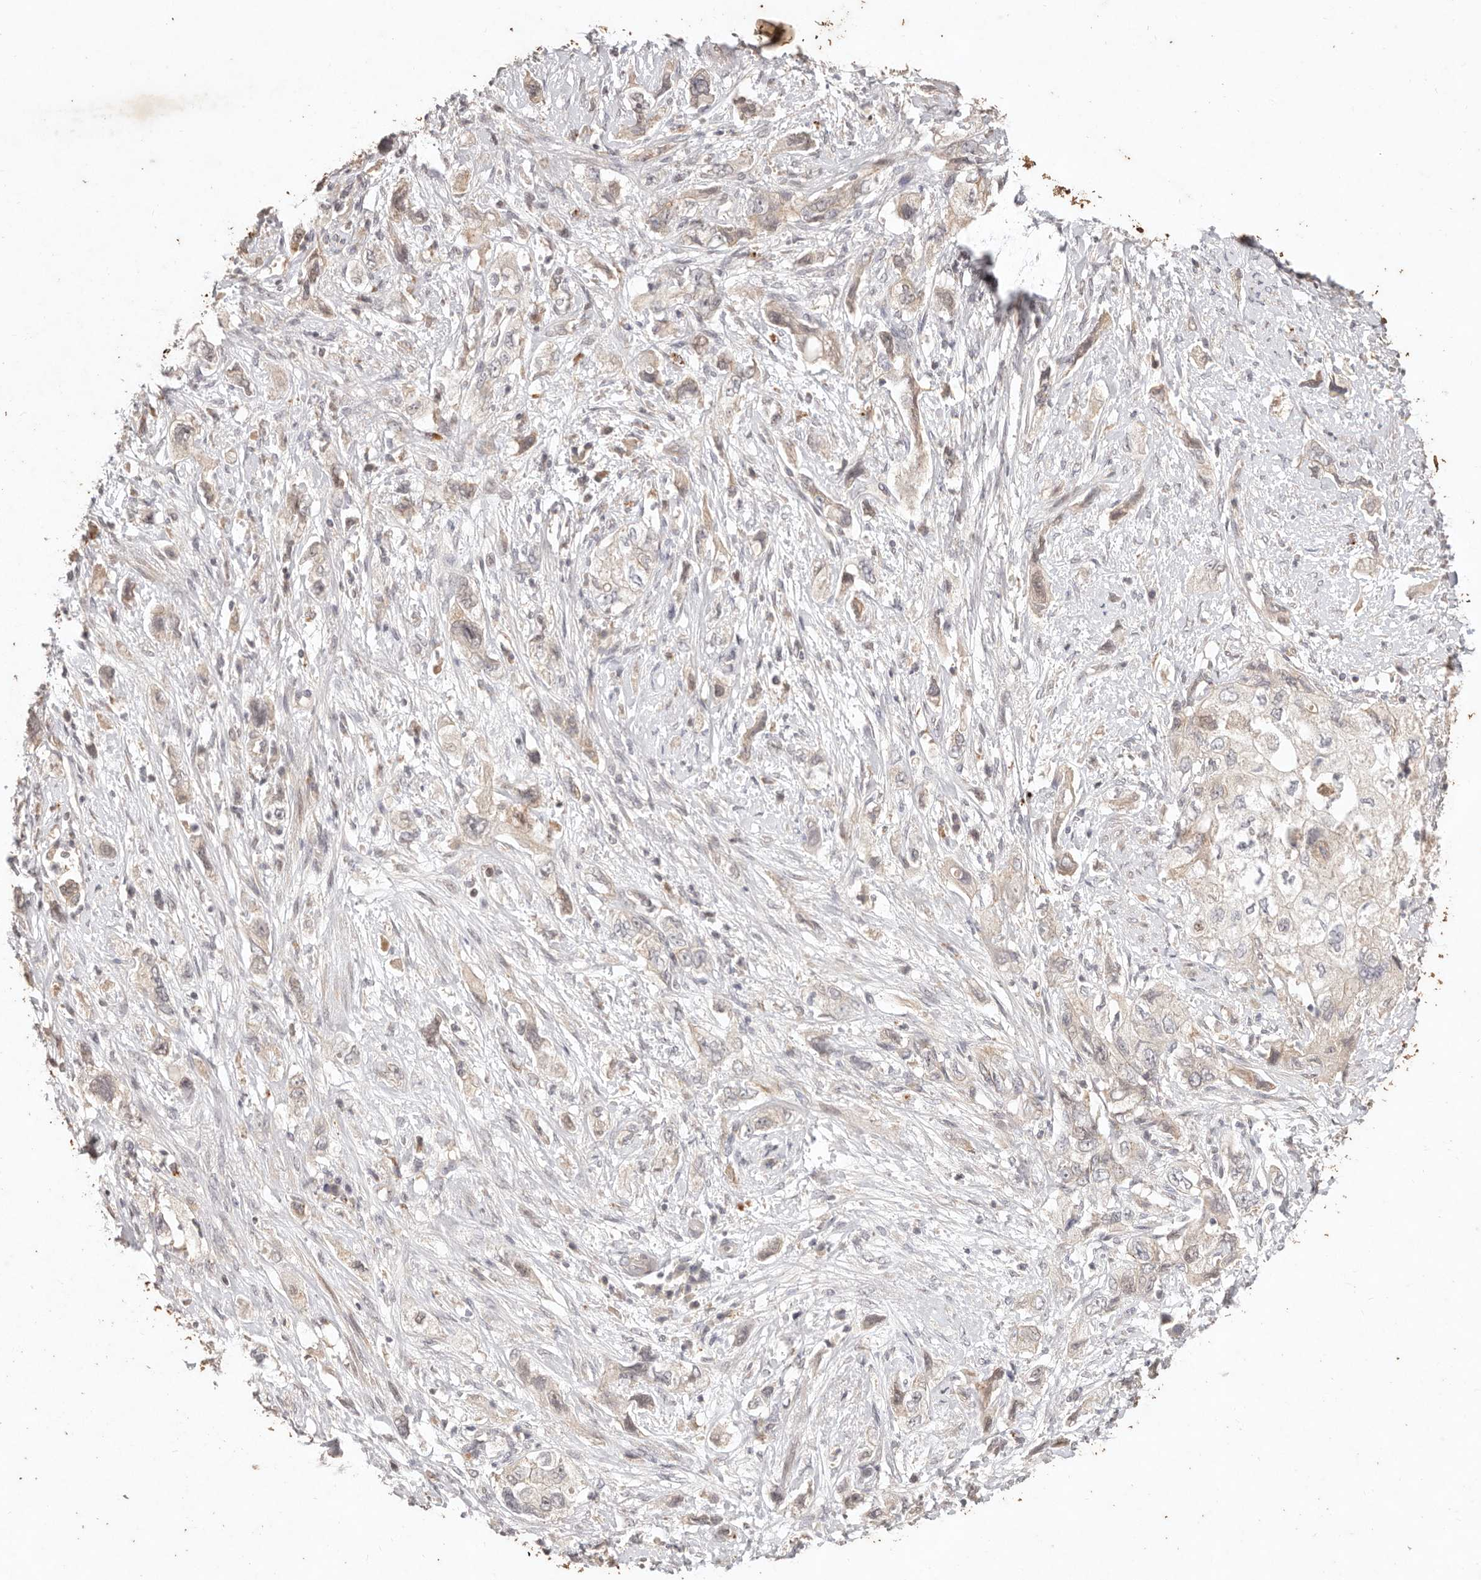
{"staining": {"intensity": "weak", "quantity": "<25%", "location": "cytoplasmic/membranous"}, "tissue": "pancreatic cancer", "cell_type": "Tumor cells", "image_type": "cancer", "snomed": [{"axis": "morphology", "description": "Adenocarcinoma, NOS"}, {"axis": "topography", "description": "Pancreas"}], "caption": "Protein analysis of pancreatic cancer demonstrates no significant expression in tumor cells.", "gene": "KIF9", "patient": {"sex": "female", "age": 73}}